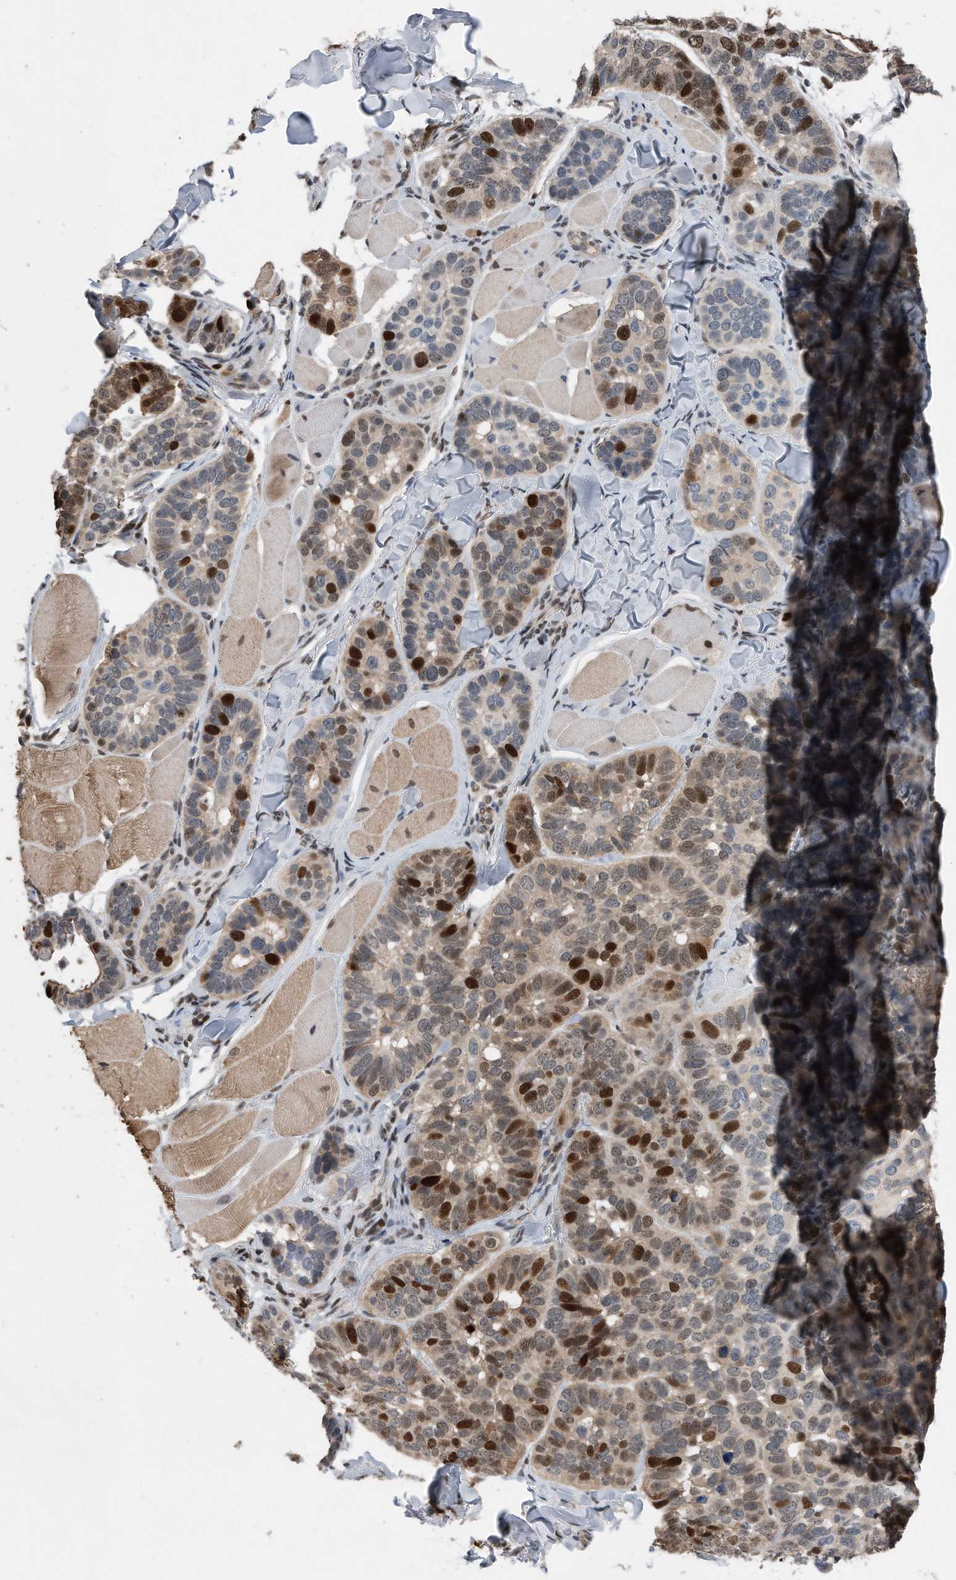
{"staining": {"intensity": "strong", "quantity": "<25%", "location": "nuclear"}, "tissue": "skin cancer", "cell_type": "Tumor cells", "image_type": "cancer", "snomed": [{"axis": "morphology", "description": "Basal cell carcinoma"}, {"axis": "topography", "description": "Skin"}], "caption": "IHC staining of skin basal cell carcinoma, which exhibits medium levels of strong nuclear positivity in about <25% of tumor cells indicating strong nuclear protein positivity. The staining was performed using DAB (brown) for protein detection and nuclei were counterstained in hematoxylin (blue).", "gene": "PCNA", "patient": {"sex": "male", "age": 62}}